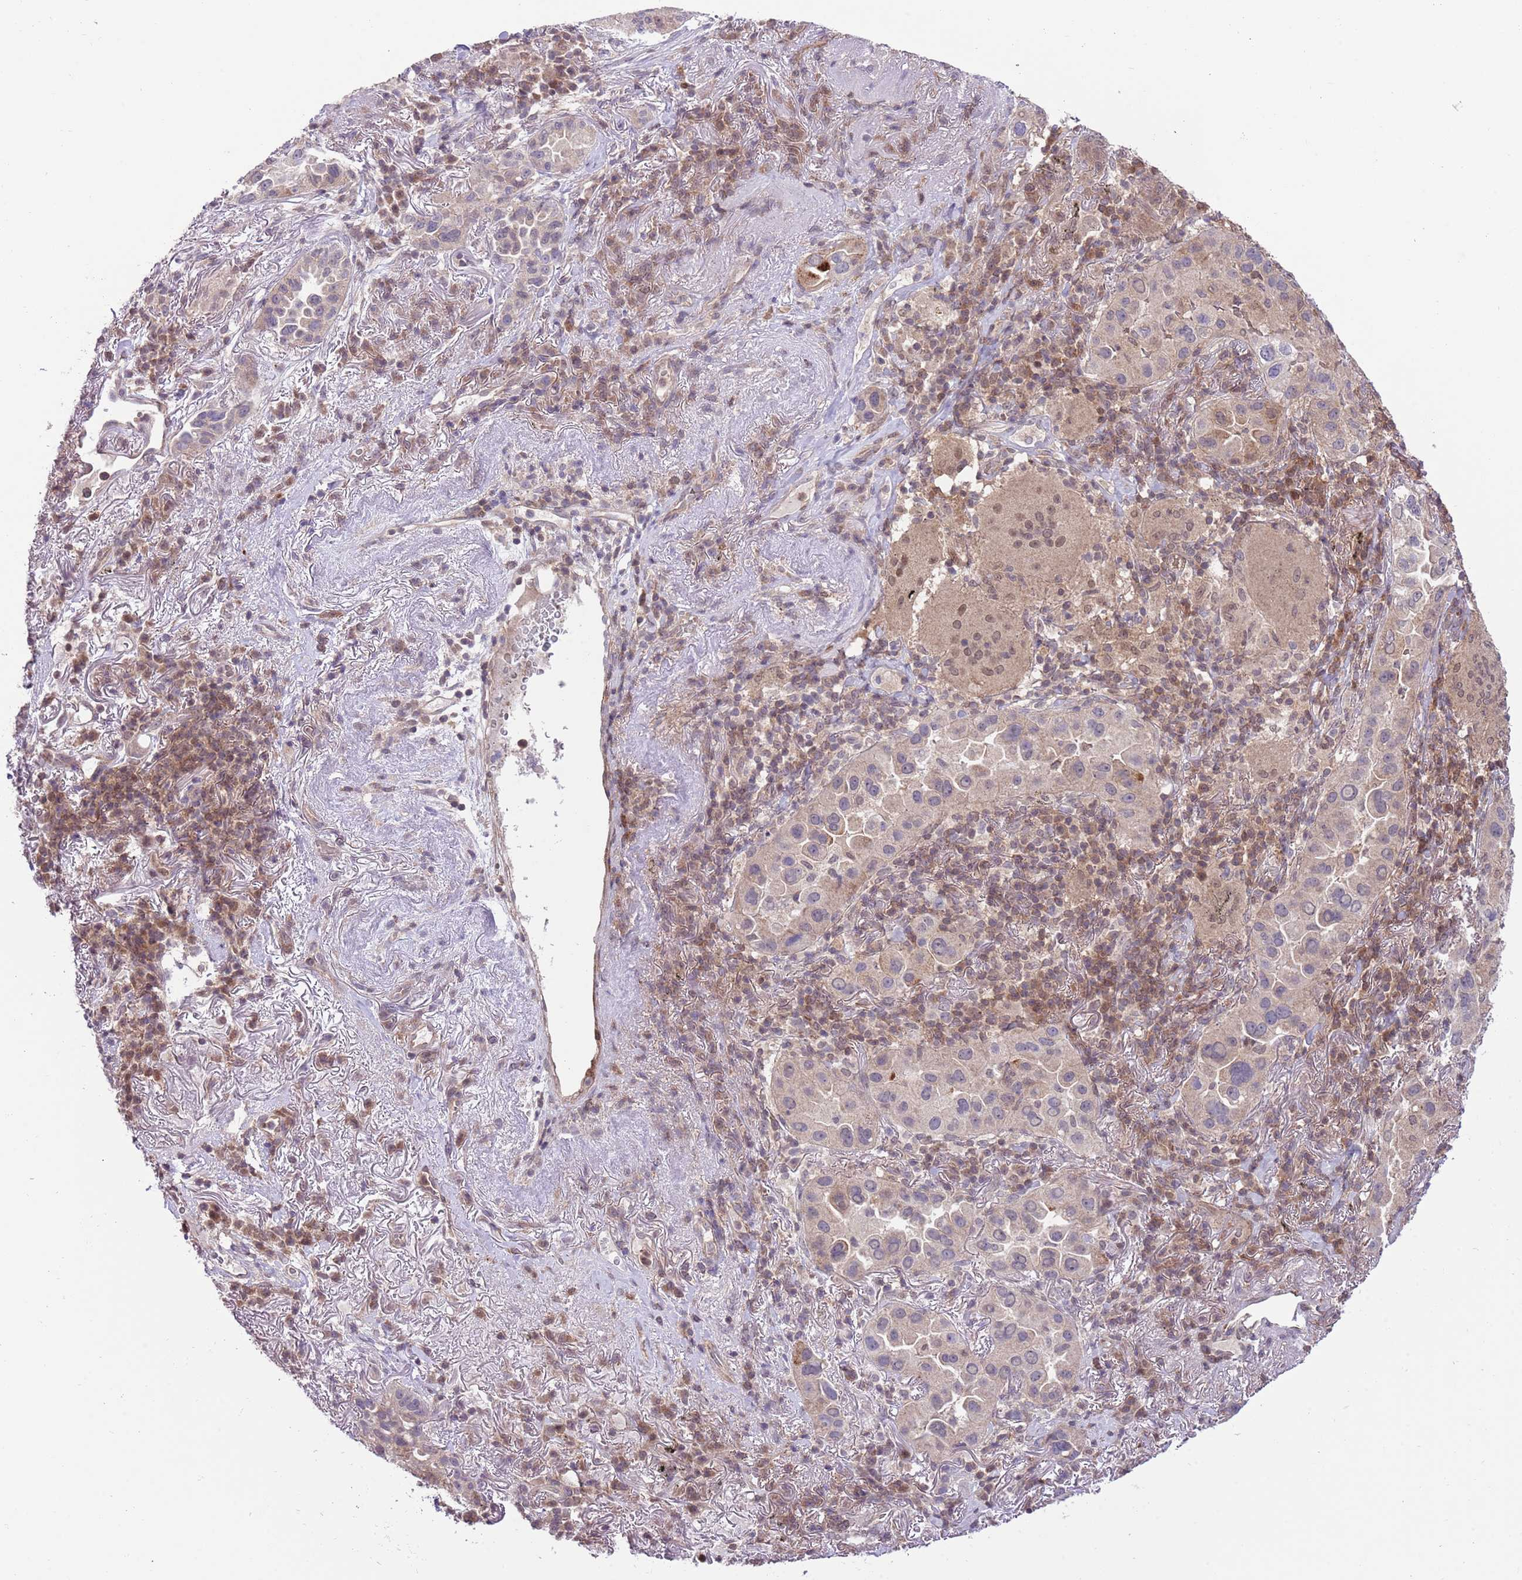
{"staining": {"intensity": "weak", "quantity": "25%-75%", "location": "cytoplasmic/membranous"}, "tissue": "lung cancer", "cell_type": "Tumor cells", "image_type": "cancer", "snomed": [{"axis": "morphology", "description": "Adenocarcinoma, NOS"}, {"axis": "topography", "description": "Lung"}], "caption": "Protein expression analysis of human lung cancer reveals weak cytoplasmic/membranous expression in approximately 25%-75% of tumor cells.", "gene": "HDHD2", "patient": {"sex": "female", "age": 69}}